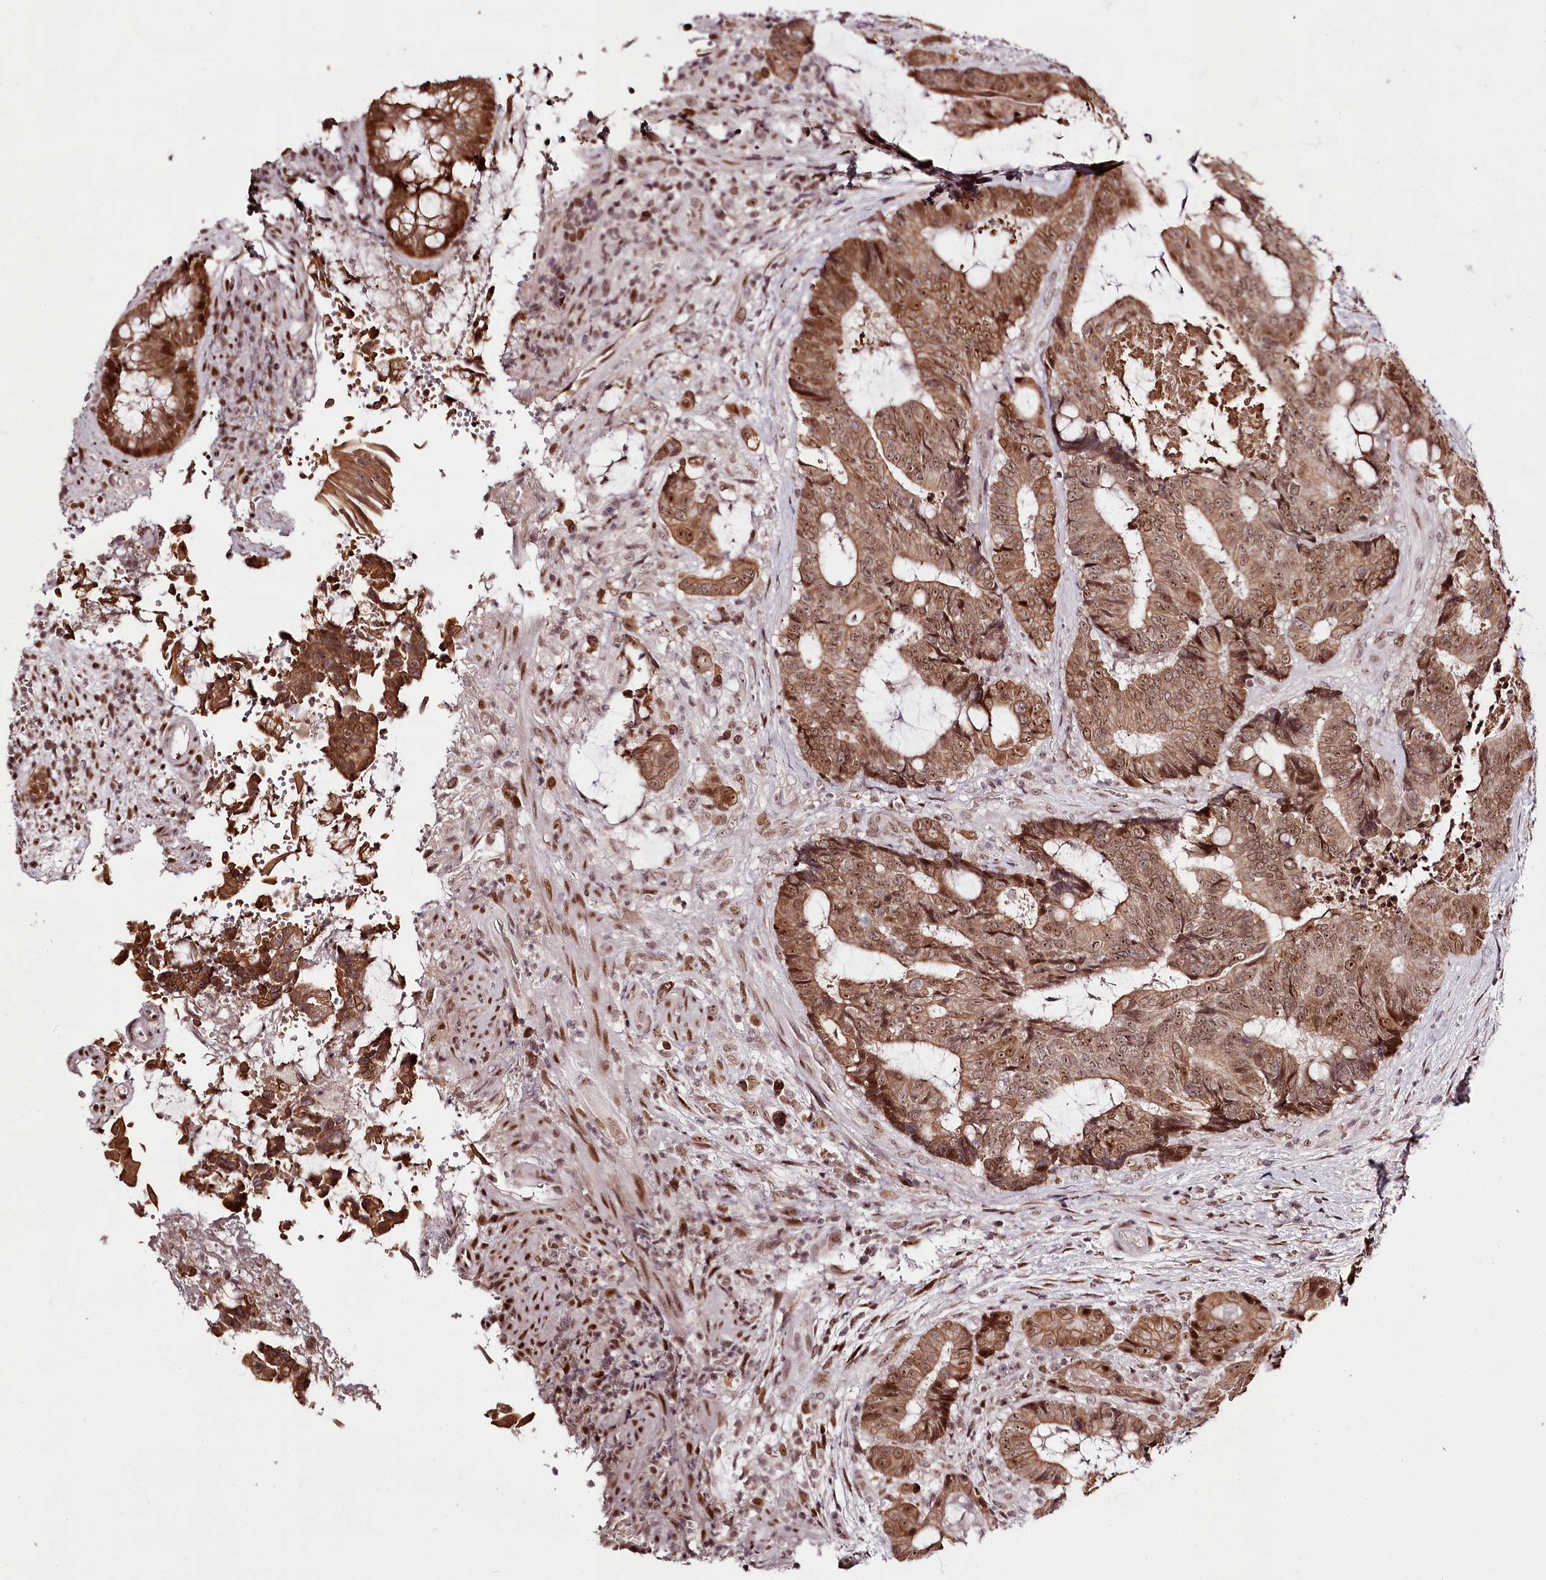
{"staining": {"intensity": "moderate", "quantity": ">75%", "location": "cytoplasmic/membranous,nuclear"}, "tissue": "colorectal cancer", "cell_type": "Tumor cells", "image_type": "cancer", "snomed": [{"axis": "morphology", "description": "Adenocarcinoma, NOS"}, {"axis": "topography", "description": "Rectum"}], "caption": "Immunohistochemistry (IHC) photomicrograph of colorectal cancer stained for a protein (brown), which displays medium levels of moderate cytoplasmic/membranous and nuclear positivity in about >75% of tumor cells.", "gene": "THYN1", "patient": {"sex": "male", "age": 69}}